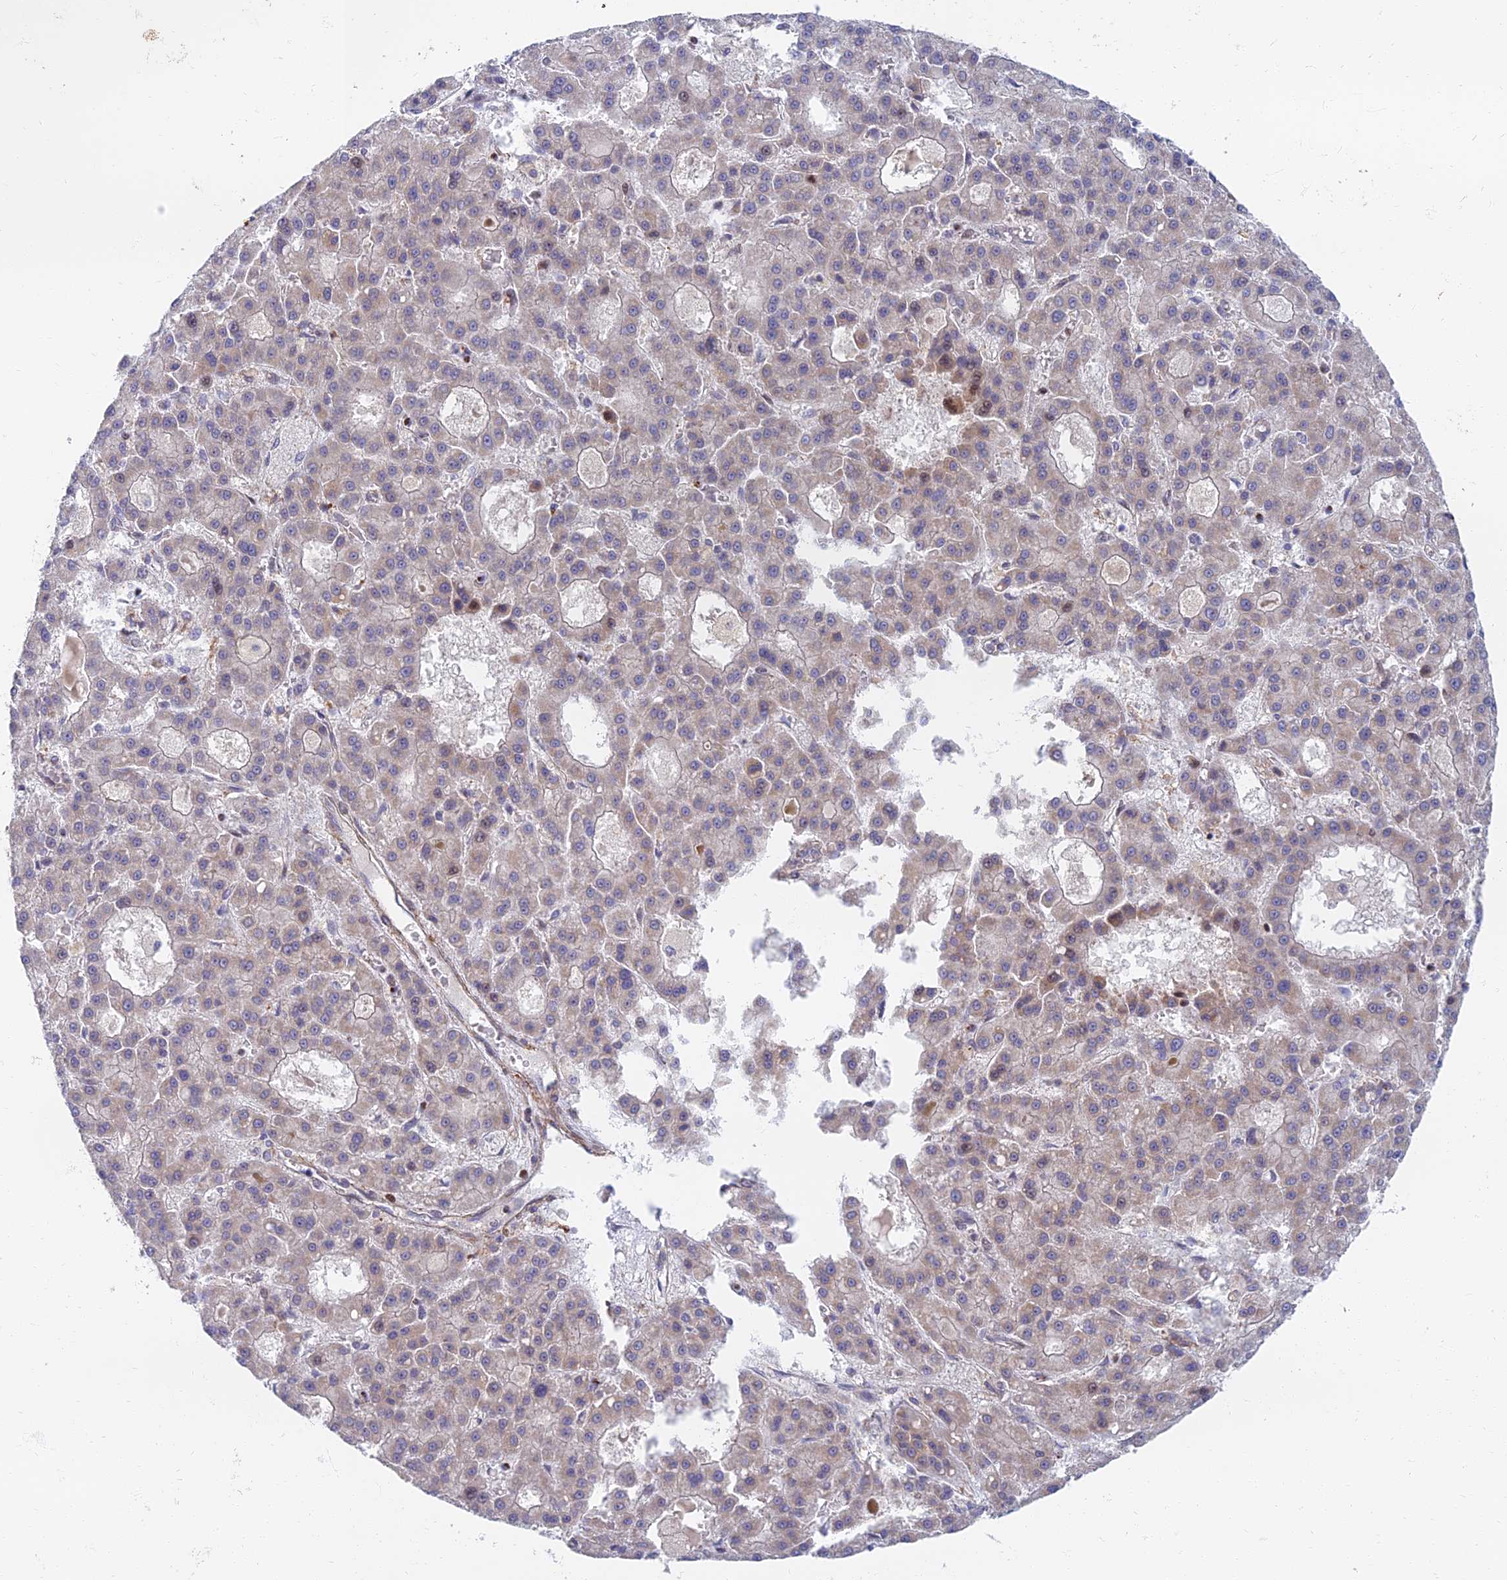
{"staining": {"intensity": "negative", "quantity": "none", "location": "none"}, "tissue": "liver cancer", "cell_type": "Tumor cells", "image_type": "cancer", "snomed": [{"axis": "morphology", "description": "Carcinoma, Hepatocellular, NOS"}, {"axis": "topography", "description": "Liver"}], "caption": "A high-resolution image shows IHC staining of hepatocellular carcinoma (liver), which reveals no significant positivity in tumor cells. The staining was performed using DAB (3,3'-diaminobenzidine) to visualize the protein expression in brown, while the nuclei were stained in blue with hematoxylin (Magnification: 20x).", "gene": "C15orf40", "patient": {"sex": "male", "age": 70}}